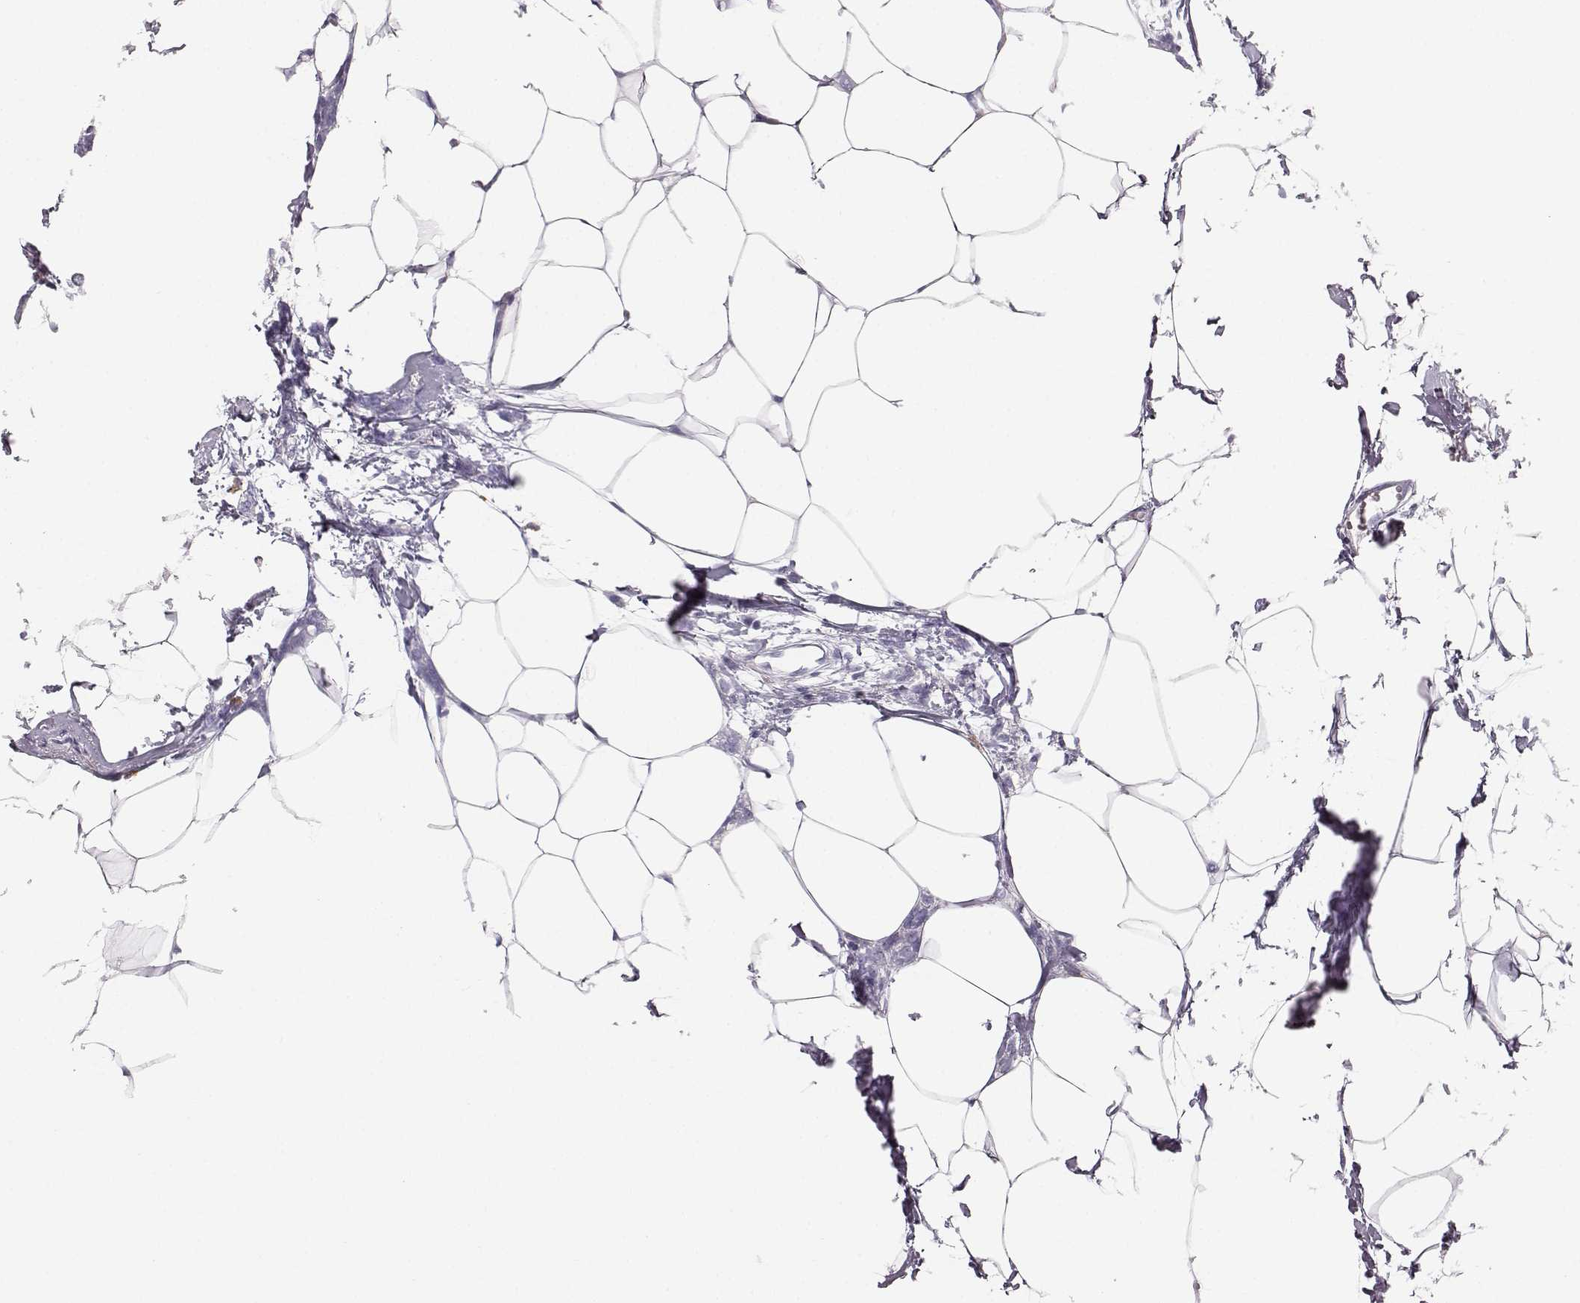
{"staining": {"intensity": "negative", "quantity": "none", "location": "none"}, "tissue": "breast cancer", "cell_type": "Tumor cells", "image_type": "cancer", "snomed": [{"axis": "morphology", "description": "Duct carcinoma"}, {"axis": "topography", "description": "Breast"}], "caption": "Immunohistochemistry (IHC) micrograph of neoplastic tissue: invasive ductal carcinoma (breast) stained with DAB demonstrates no significant protein positivity in tumor cells.", "gene": "NPTXR", "patient": {"sex": "female", "age": 40}}